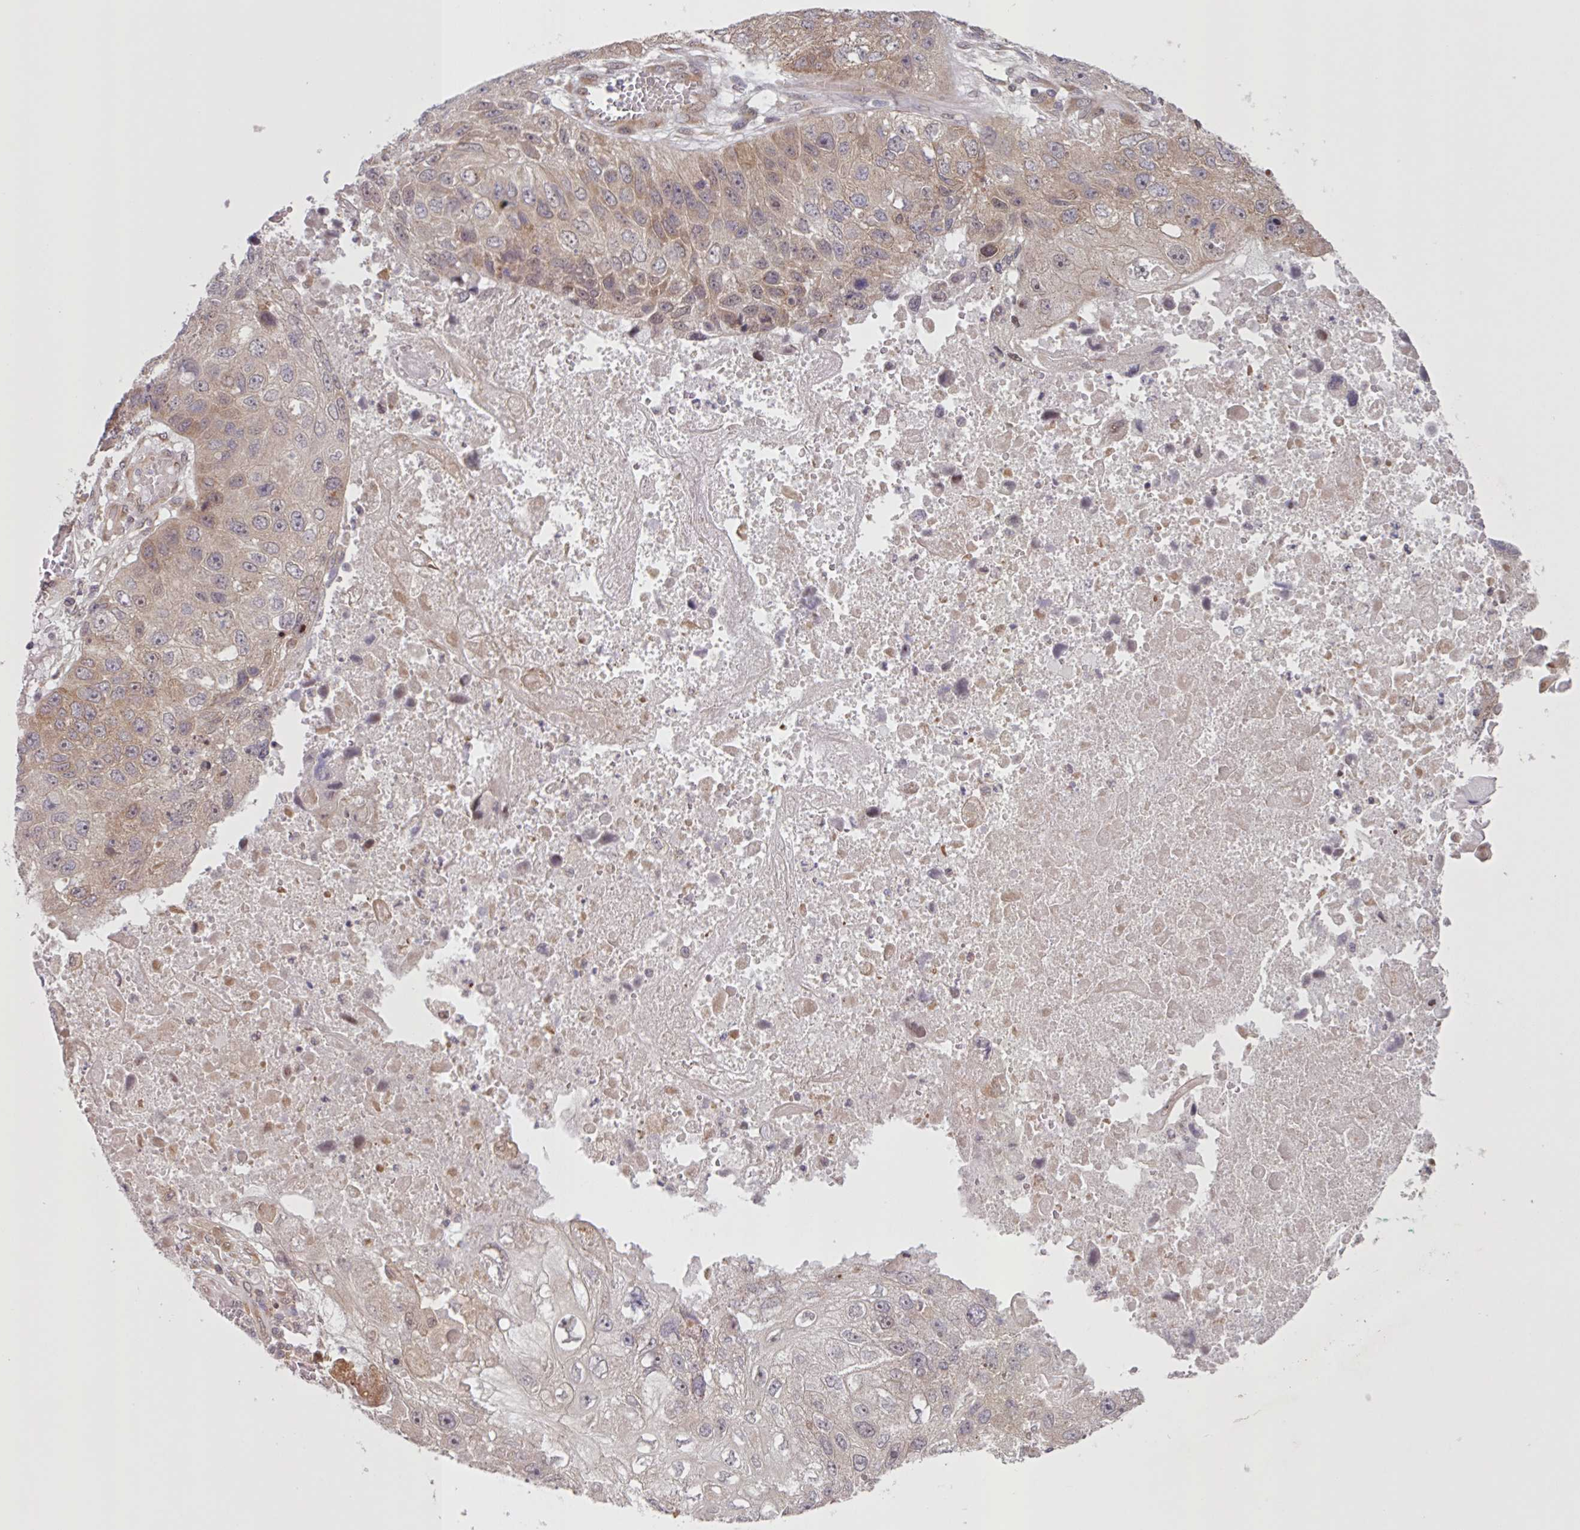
{"staining": {"intensity": "weak", "quantity": "25%-75%", "location": "cytoplasmic/membranous,nuclear"}, "tissue": "lung cancer", "cell_type": "Tumor cells", "image_type": "cancer", "snomed": [{"axis": "morphology", "description": "Squamous cell carcinoma, NOS"}, {"axis": "topography", "description": "Lung"}], "caption": "Squamous cell carcinoma (lung) stained for a protein demonstrates weak cytoplasmic/membranous and nuclear positivity in tumor cells.", "gene": "CAMLG", "patient": {"sex": "male", "age": 61}}